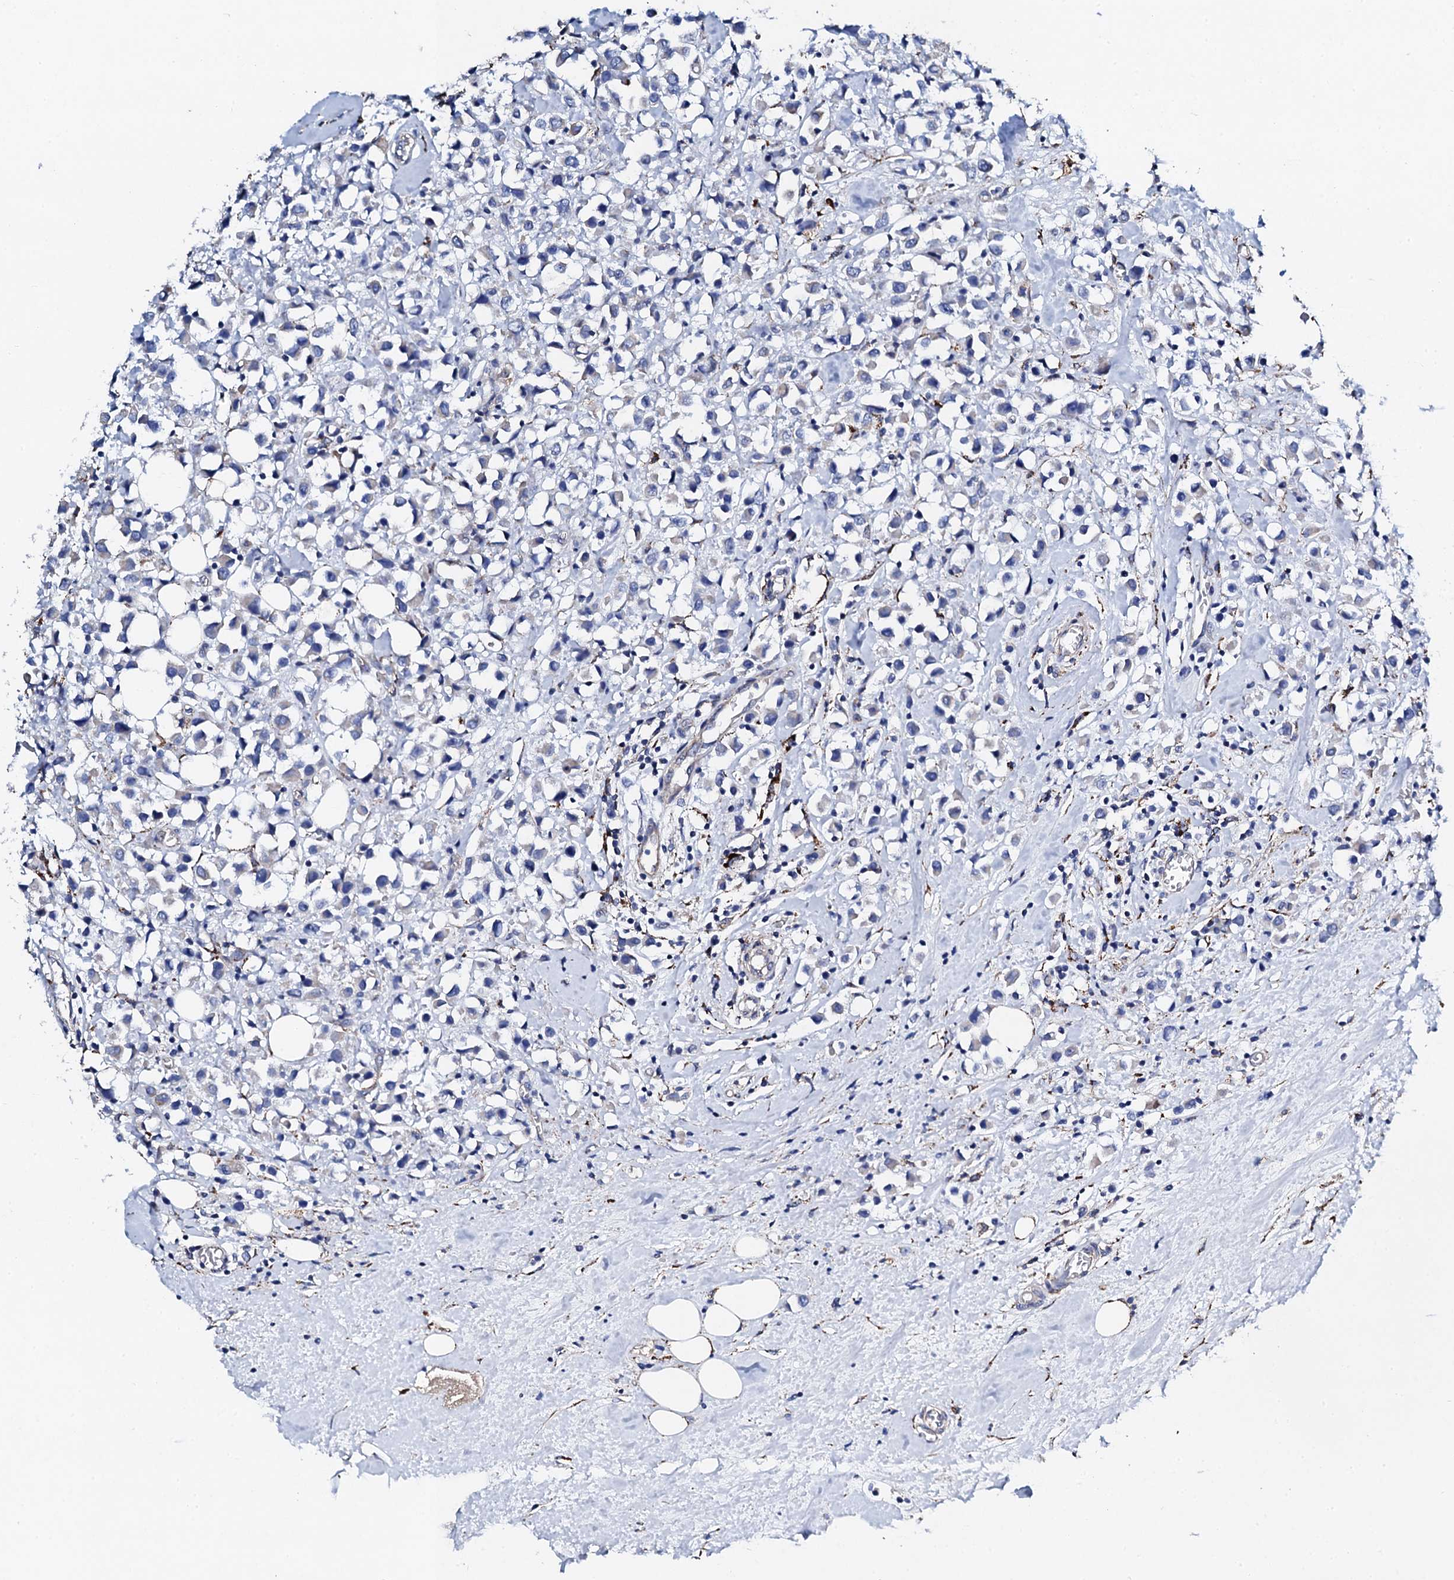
{"staining": {"intensity": "negative", "quantity": "none", "location": "none"}, "tissue": "breast cancer", "cell_type": "Tumor cells", "image_type": "cancer", "snomed": [{"axis": "morphology", "description": "Duct carcinoma"}, {"axis": "topography", "description": "Breast"}], "caption": "Tumor cells are negative for protein expression in human breast intraductal carcinoma.", "gene": "KLHL32", "patient": {"sex": "female", "age": 61}}